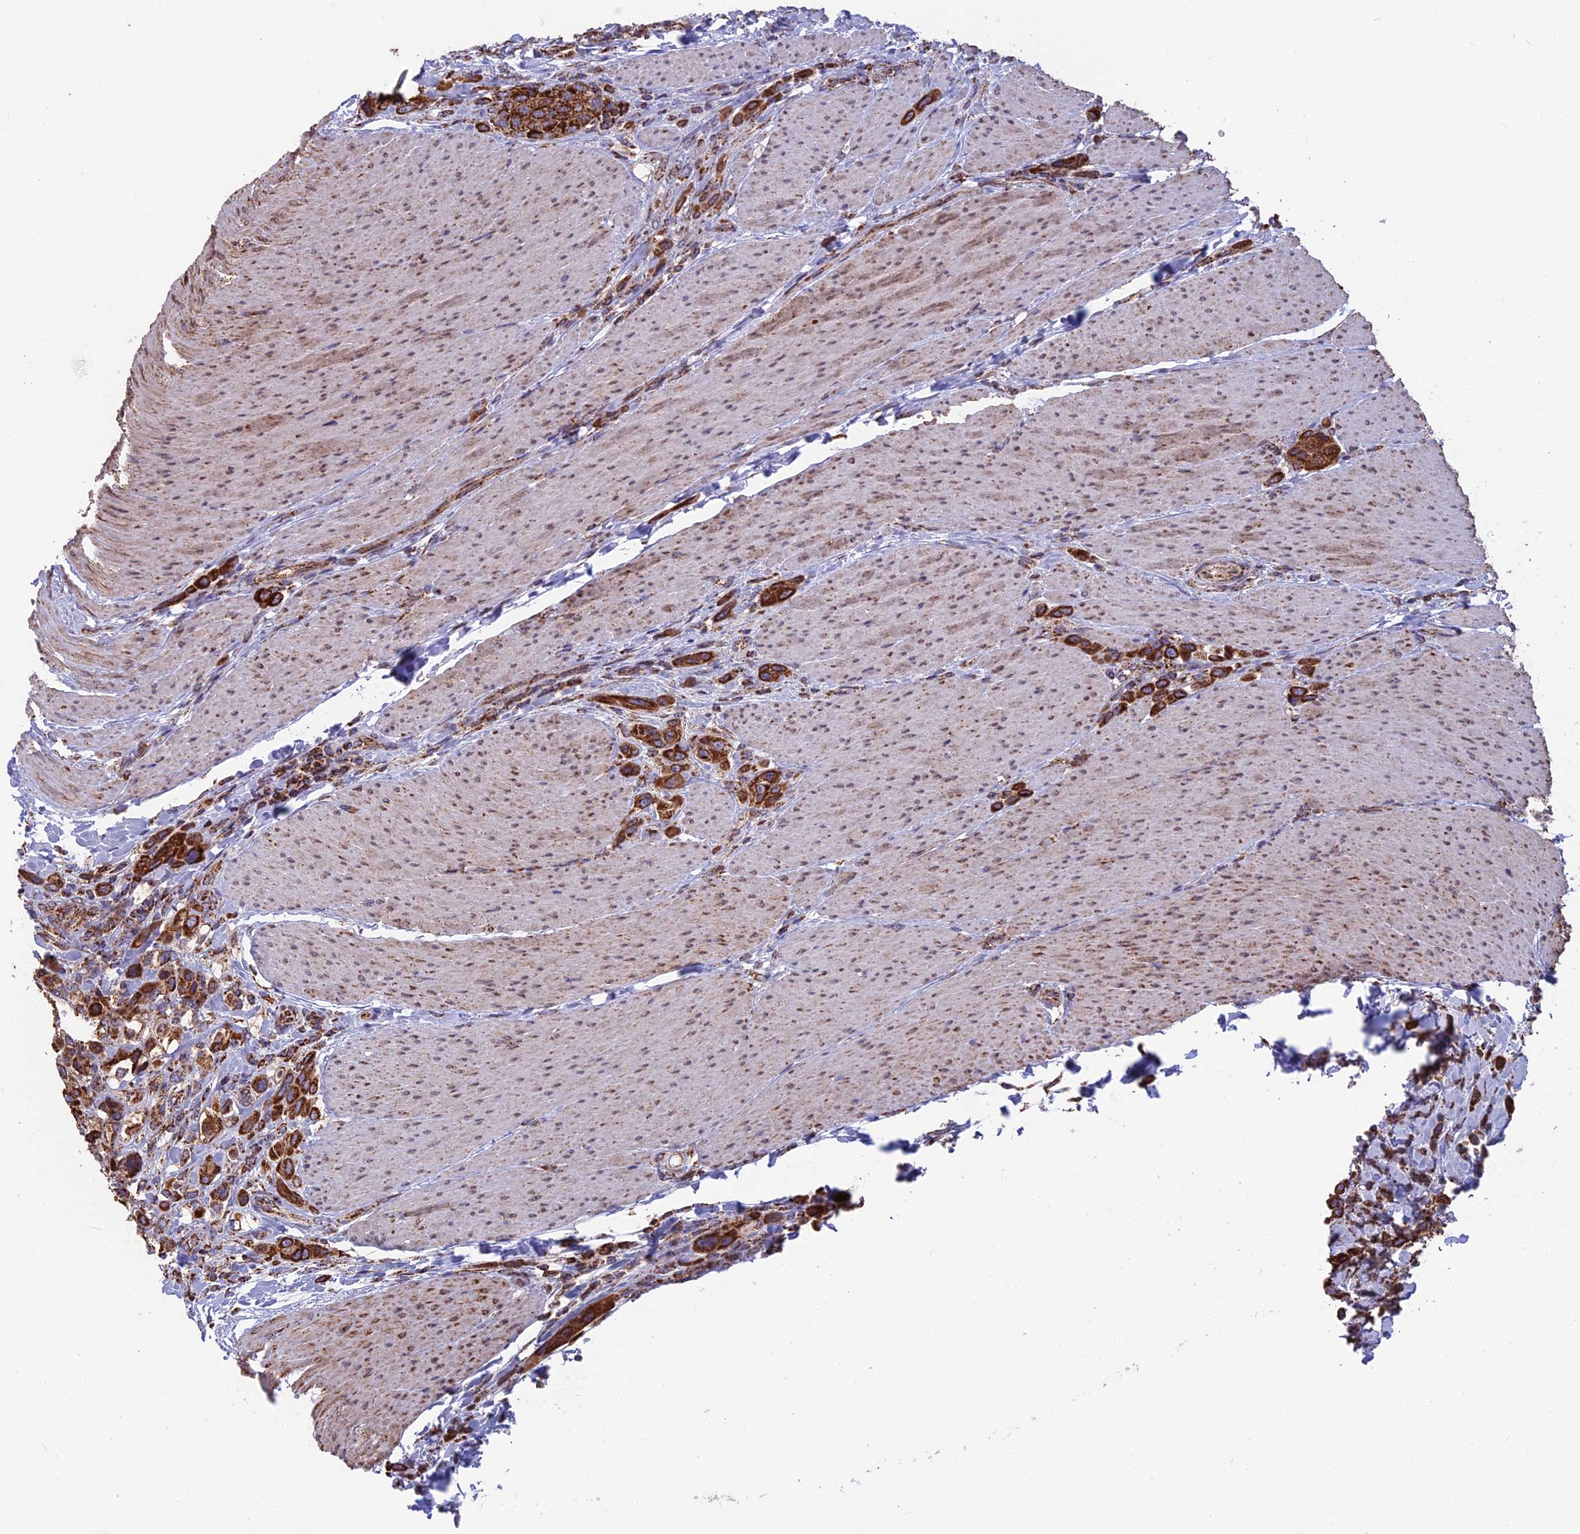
{"staining": {"intensity": "strong", "quantity": ">75%", "location": "cytoplasmic/membranous"}, "tissue": "urothelial cancer", "cell_type": "Tumor cells", "image_type": "cancer", "snomed": [{"axis": "morphology", "description": "Urothelial carcinoma, High grade"}, {"axis": "topography", "description": "Urinary bladder"}], "caption": "Protein staining displays strong cytoplasmic/membranous expression in approximately >75% of tumor cells in urothelial cancer.", "gene": "CS", "patient": {"sex": "male", "age": 50}}